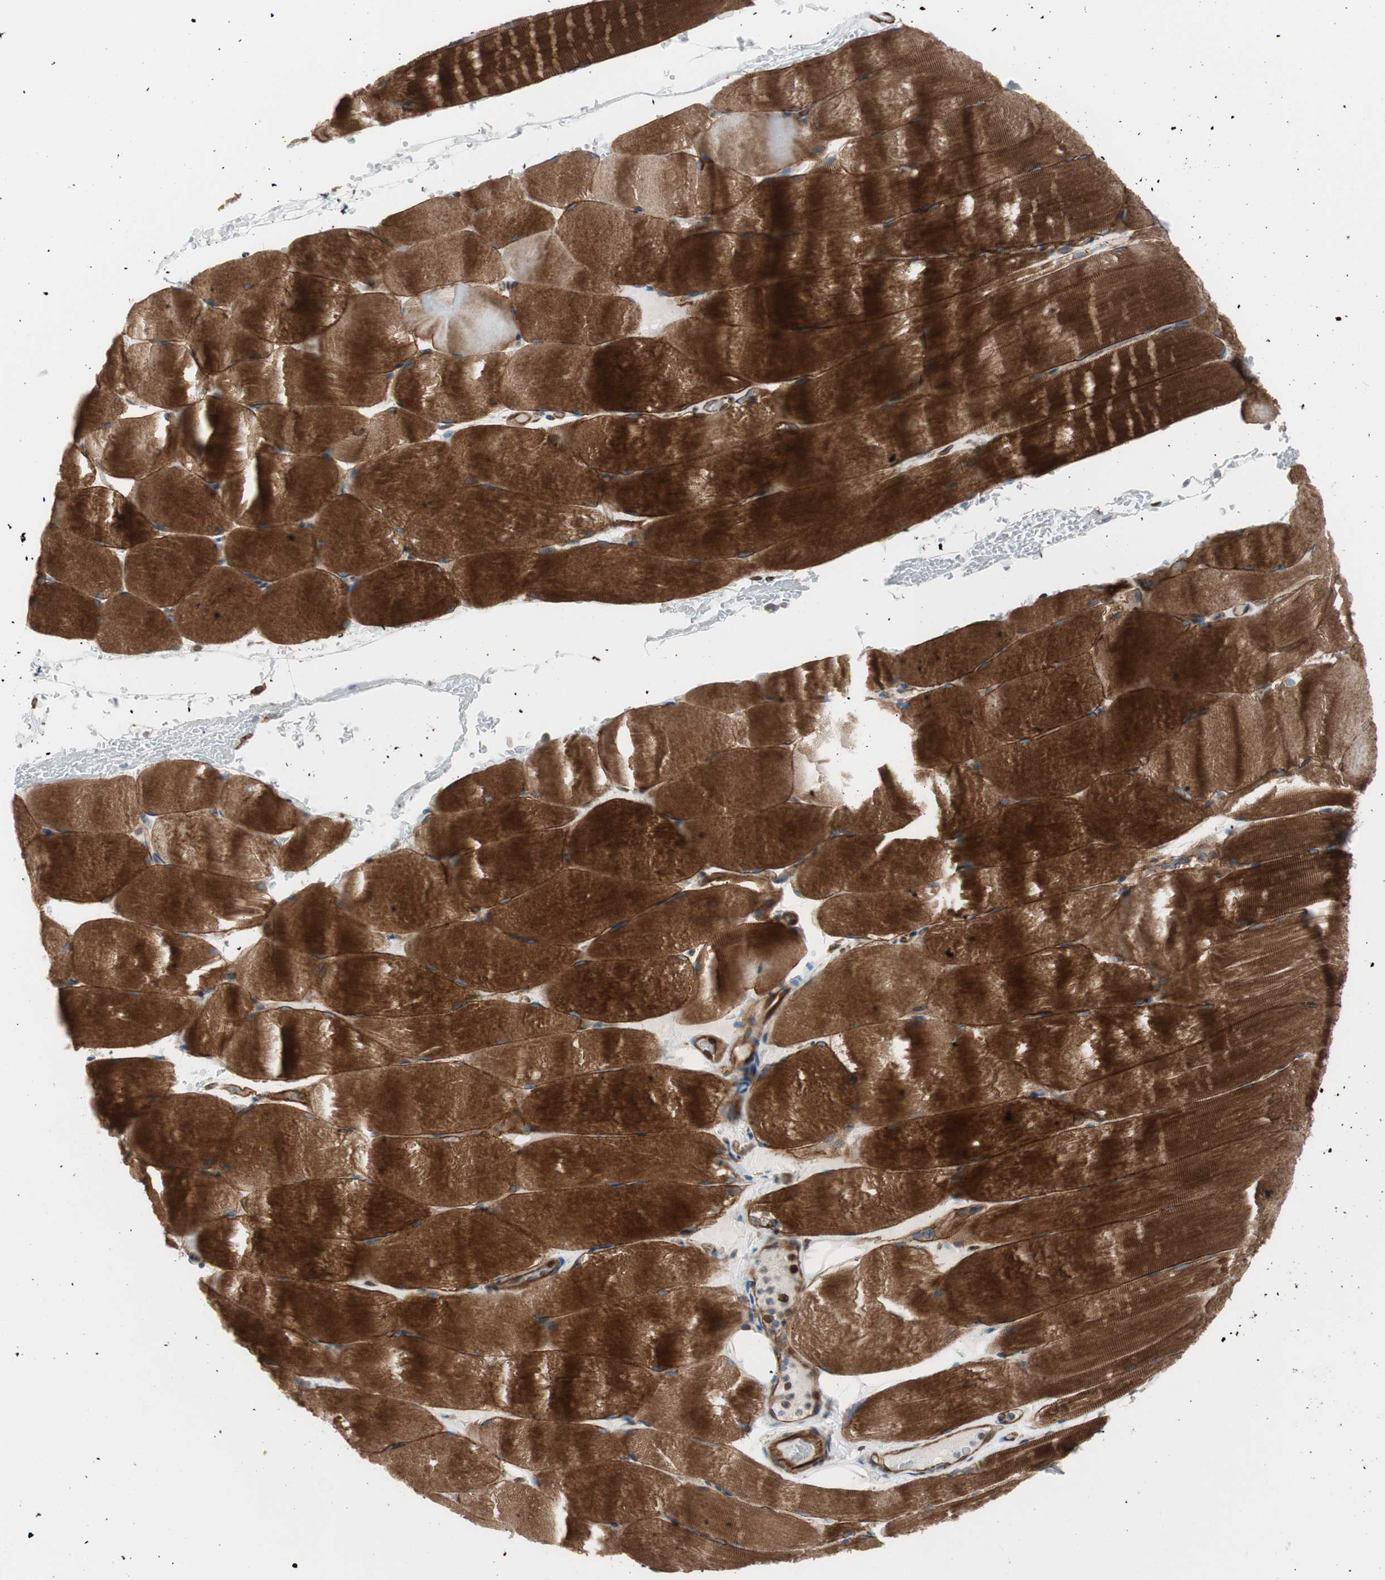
{"staining": {"intensity": "strong", "quantity": ">75%", "location": "cytoplasmic/membranous"}, "tissue": "skeletal muscle", "cell_type": "Myocytes", "image_type": "normal", "snomed": [{"axis": "morphology", "description": "Normal tissue, NOS"}, {"axis": "topography", "description": "Skeletal muscle"}, {"axis": "topography", "description": "Parathyroid gland"}], "caption": "Benign skeletal muscle reveals strong cytoplasmic/membranous positivity in approximately >75% of myocytes, visualized by immunohistochemistry.", "gene": "TCTA", "patient": {"sex": "female", "age": 37}}